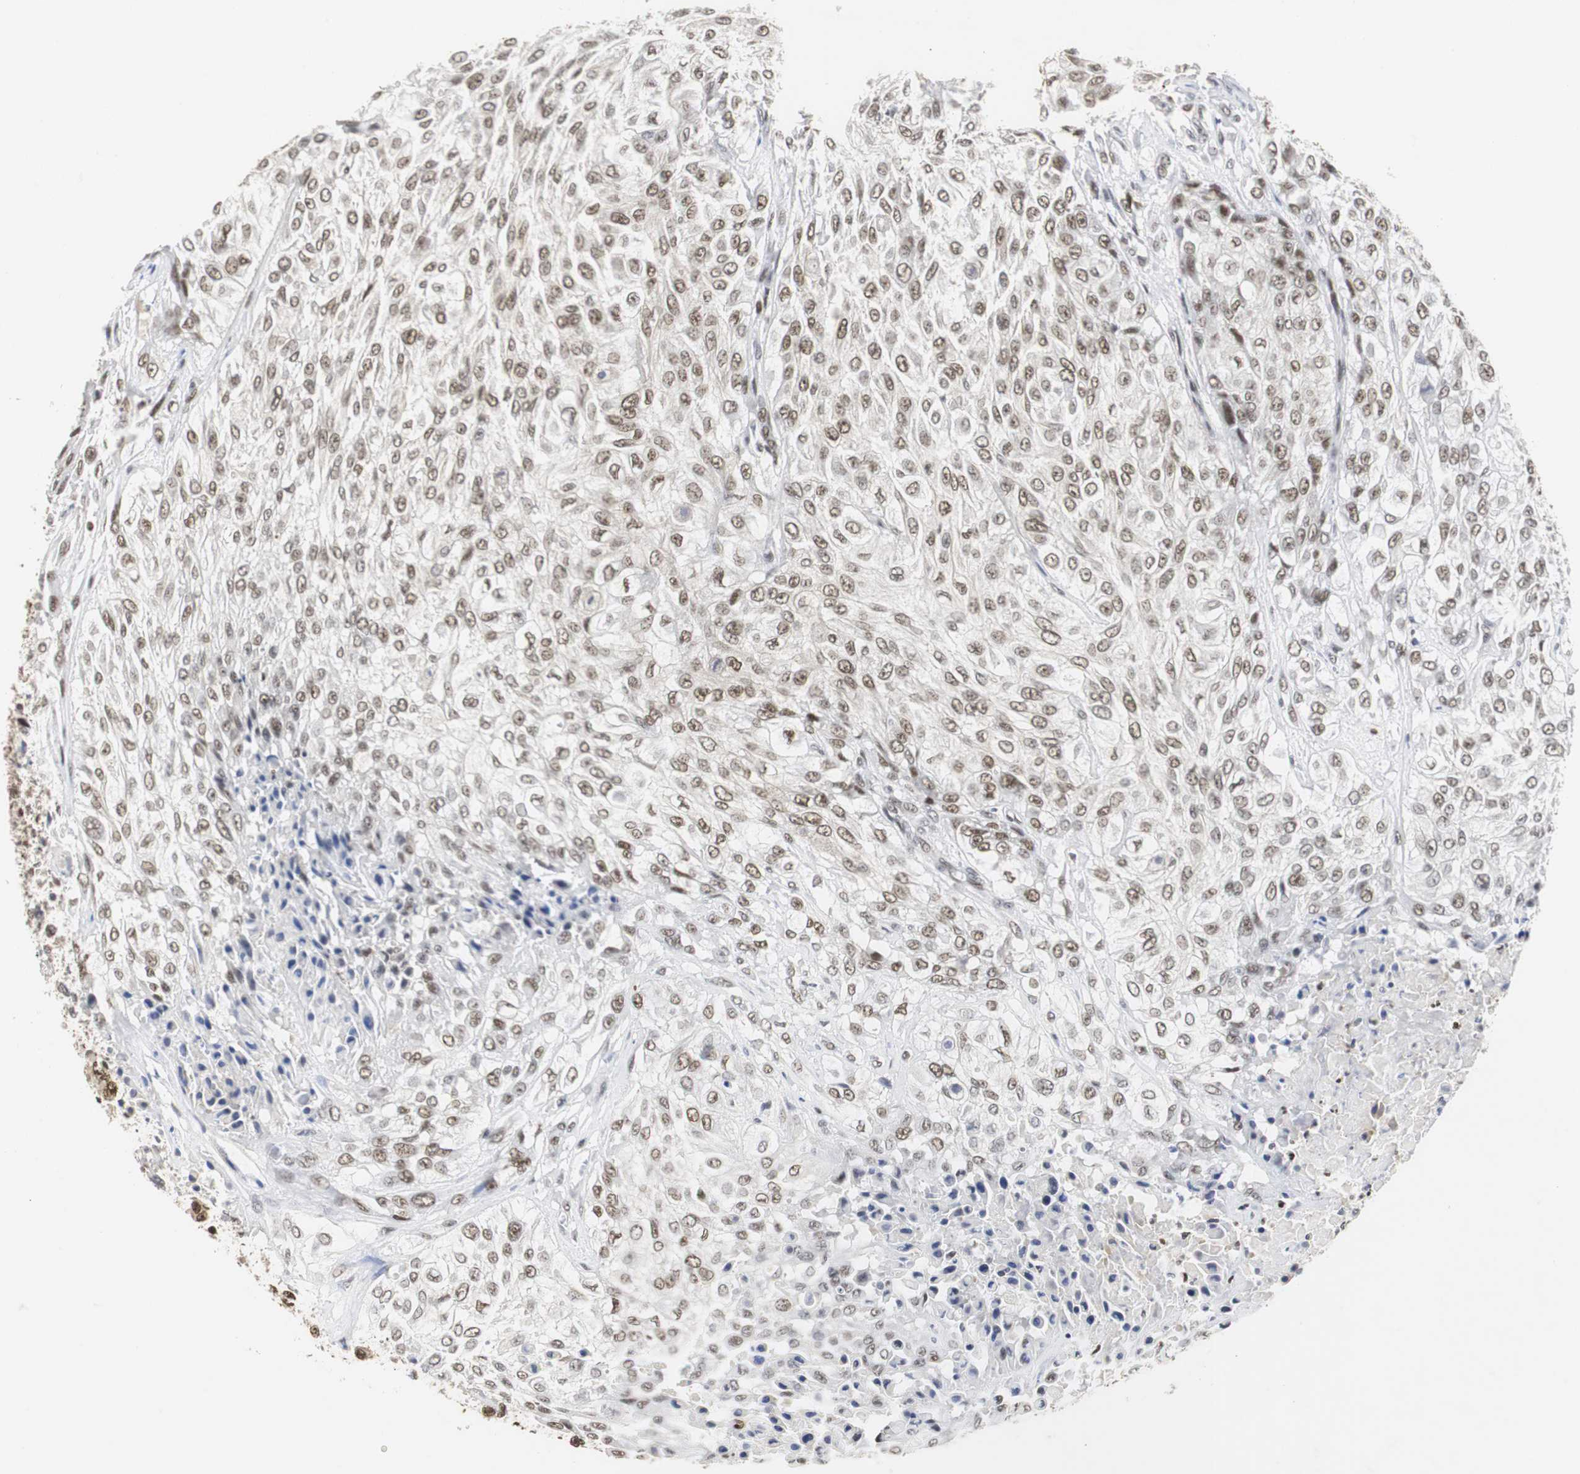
{"staining": {"intensity": "moderate", "quantity": "25%-75%", "location": "nuclear"}, "tissue": "urothelial cancer", "cell_type": "Tumor cells", "image_type": "cancer", "snomed": [{"axis": "morphology", "description": "Urothelial carcinoma, High grade"}, {"axis": "topography", "description": "Urinary bladder"}], "caption": "Immunohistochemical staining of human urothelial carcinoma (high-grade) demonstrates medium levels of moderate nuclear positivity in approximately 25%-75% of tumor cells.", "gene": "ZFC3H1", "patient": {"sex": "male", "age": 57}}